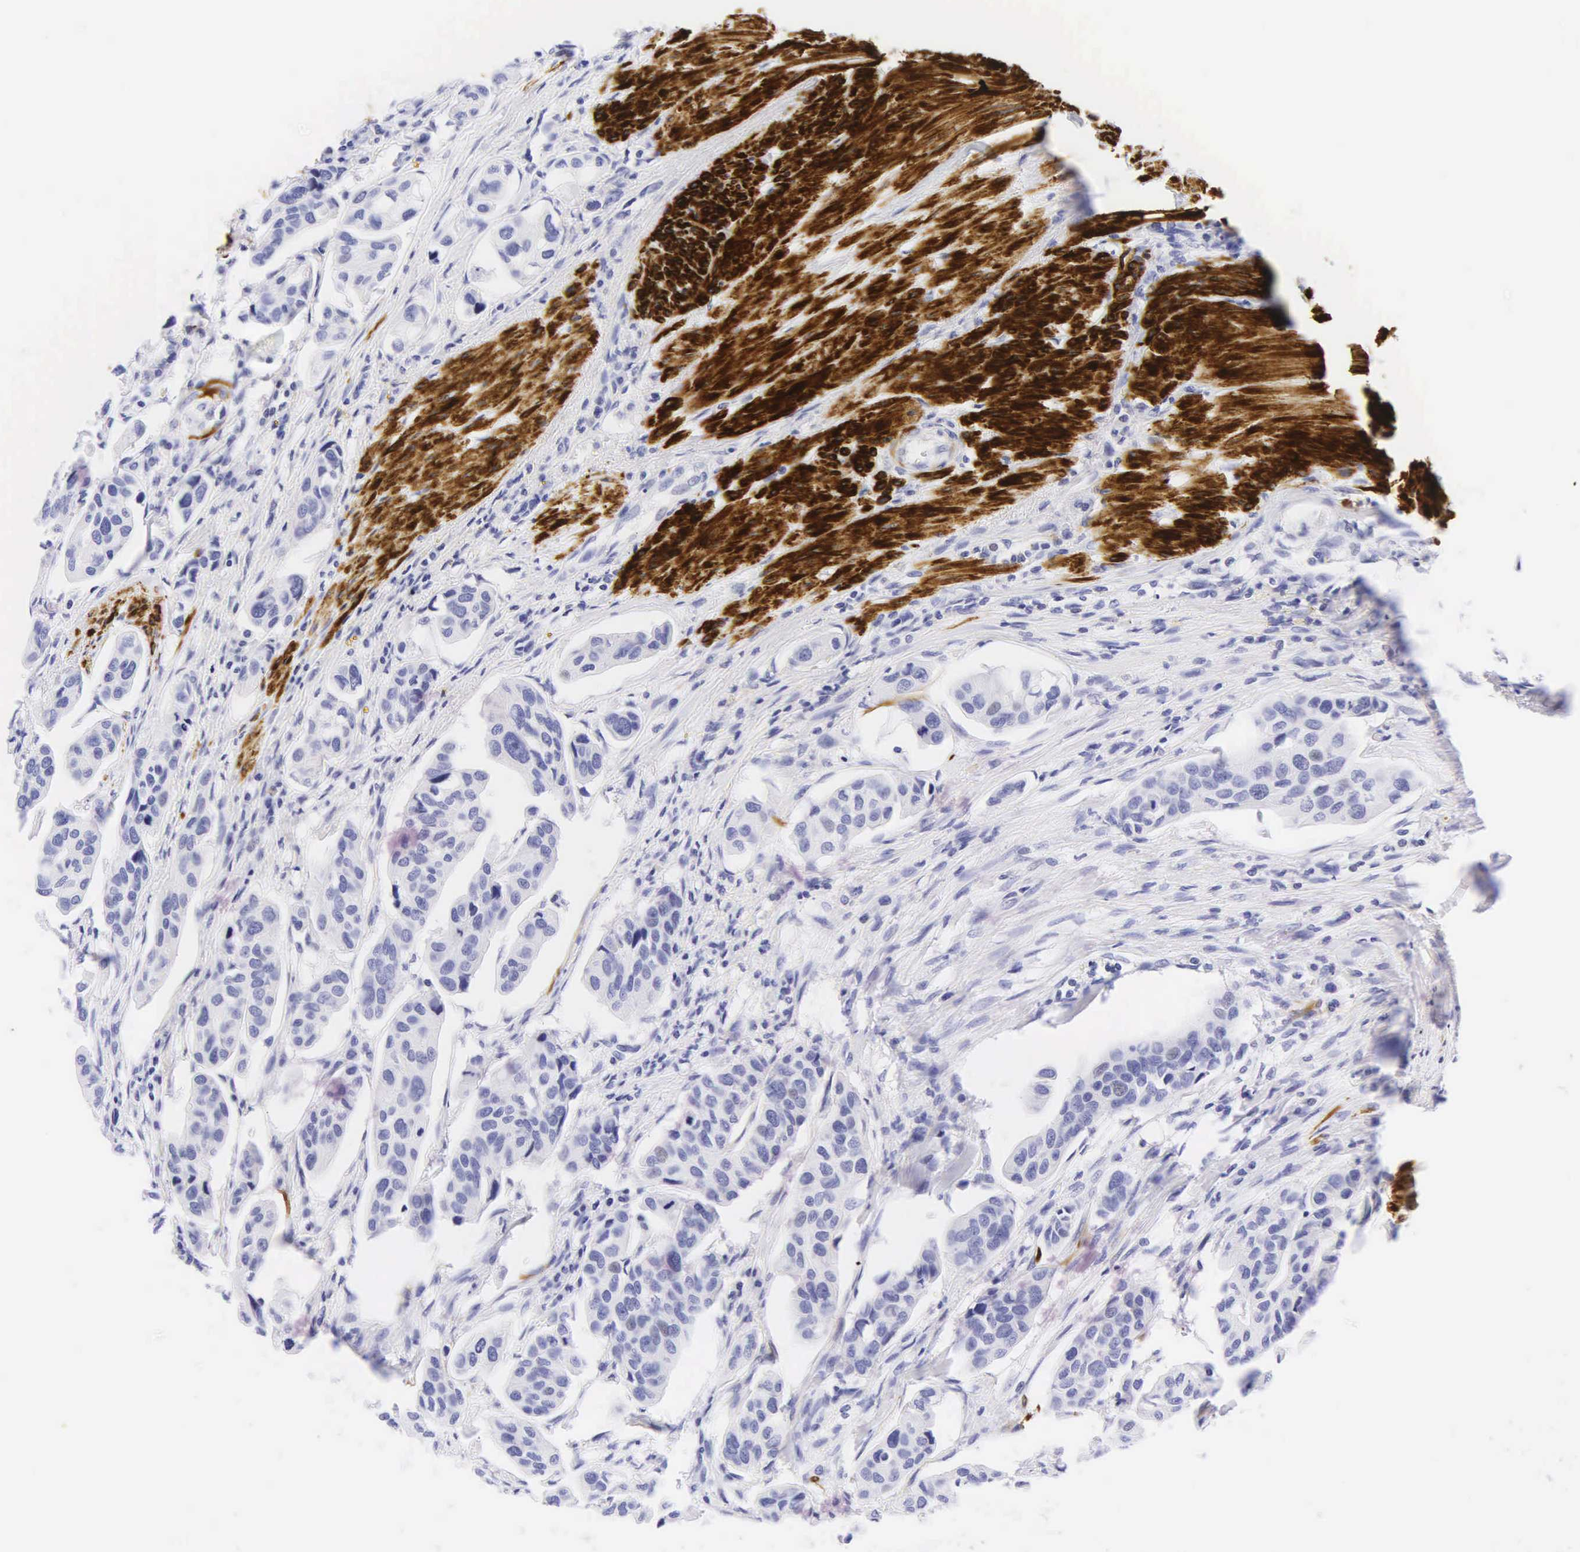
{"staining": {"intensity": "negative", "quantity": "none", "location": "none"}, "tissue": "urothelial cancer", "cell_type": "Tumor cells", "image_type": "cancer", "snomed": [{"axis": "morphology", "description": "Adenocarcinoma, NOS"}, {"axis": "topography", "description": "Urinary bladder"}], "caption": "Image shows no significant protein staining in tumor cells of adenocarcinoma.", "gene": "DES", "patient": {"sex": "male", "age": 61}}